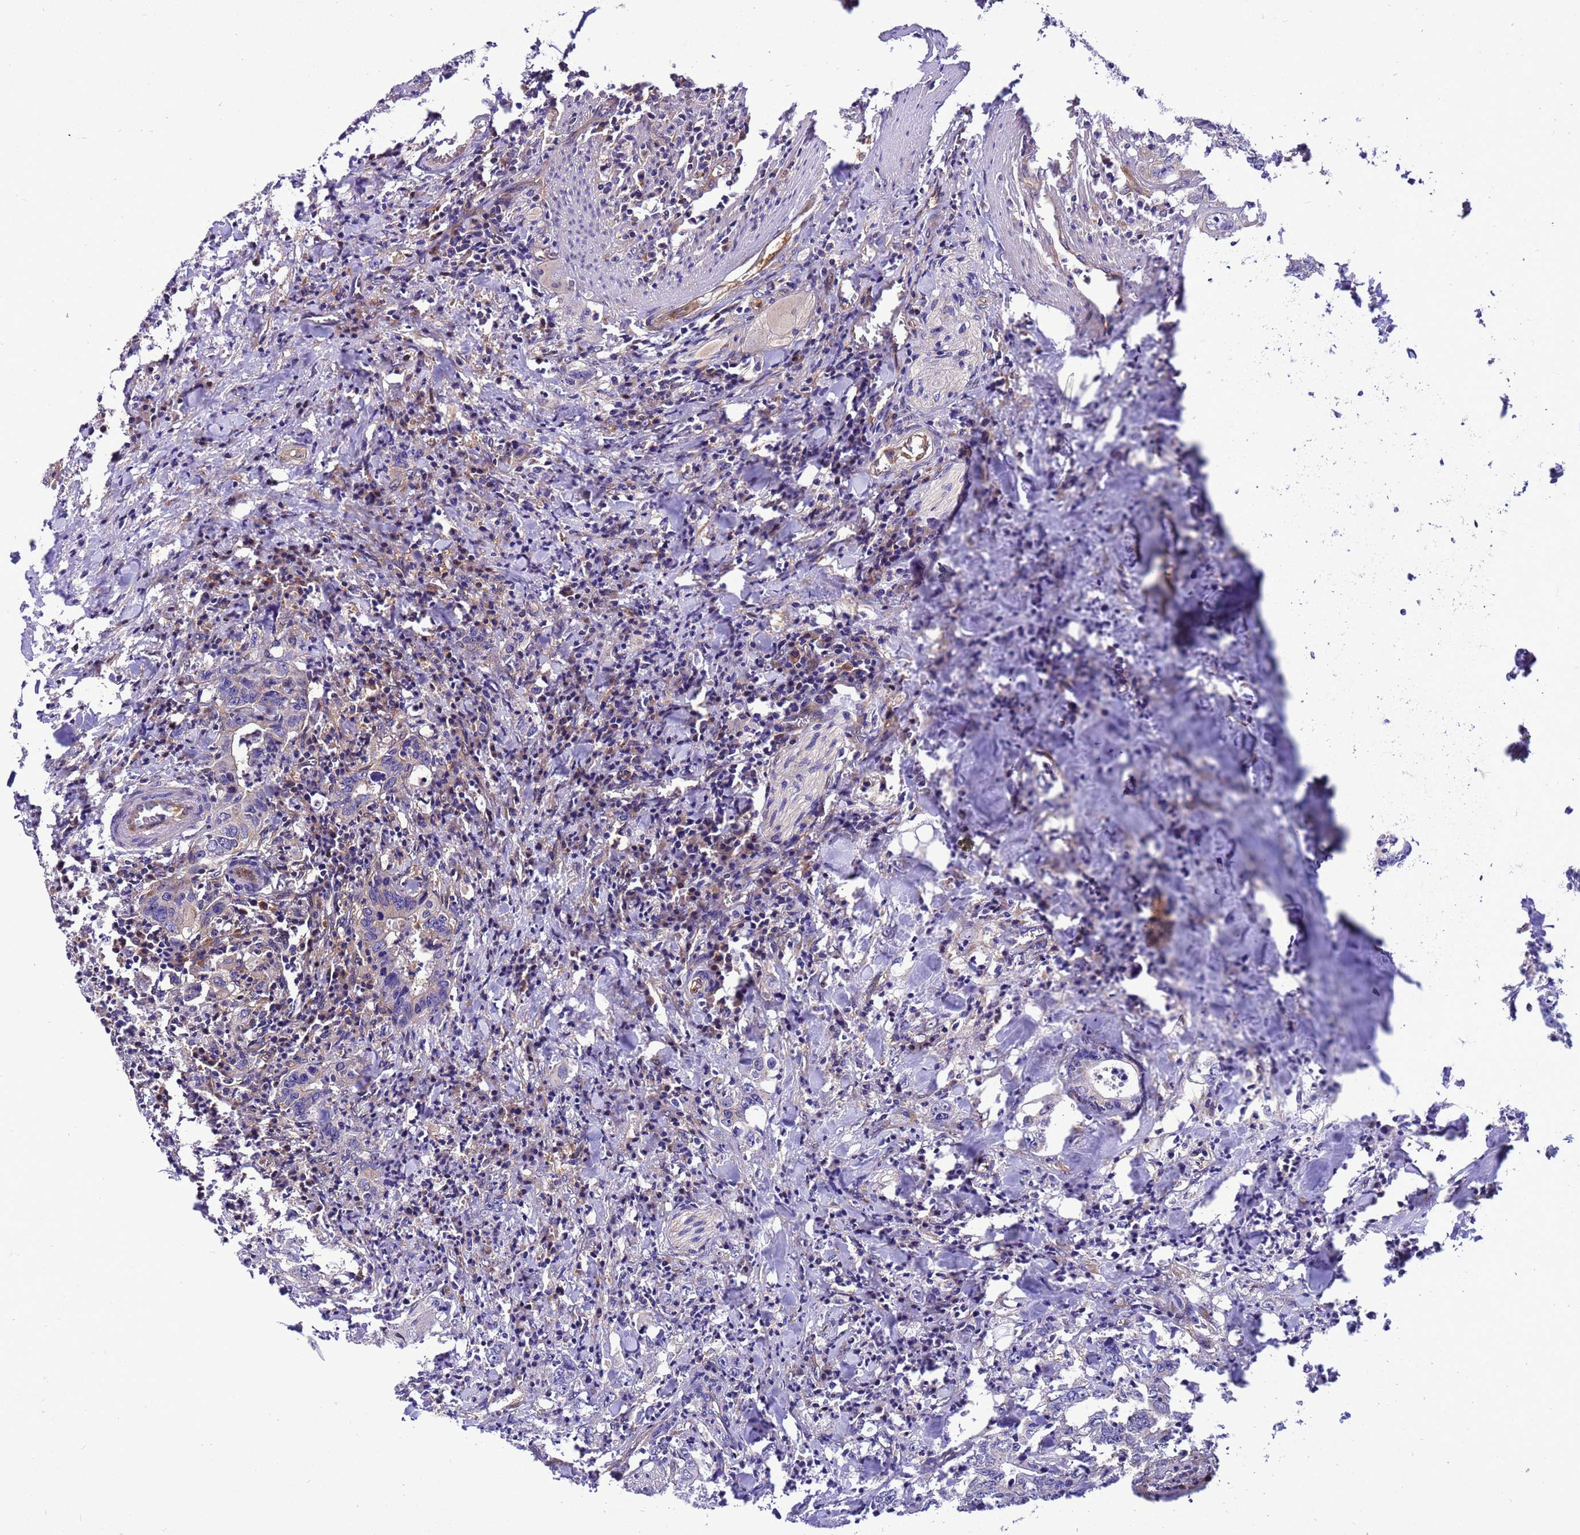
{"staining": {"intensity": "negative", "quantity": "none", "location": "none"}, "tissue": "colorectal cancer", "cell_type": "Tumor cells", "image_type": "cancer", "snomed": [{"axis": "morphology", "description": "Adenocarcinoma, NOS"}, {"axis": "topography", "description": "Colon"}], "caption": "Immunohistochemistry (IHC) histopathology image of neoplastic tissue: colorectal cancer stained with DAB (3,3'-diaminobenzidine) displays no significant protein staining in tumor cells.", "gene": "RABEP2", "patient": {"sex": "female", "age": 75}}